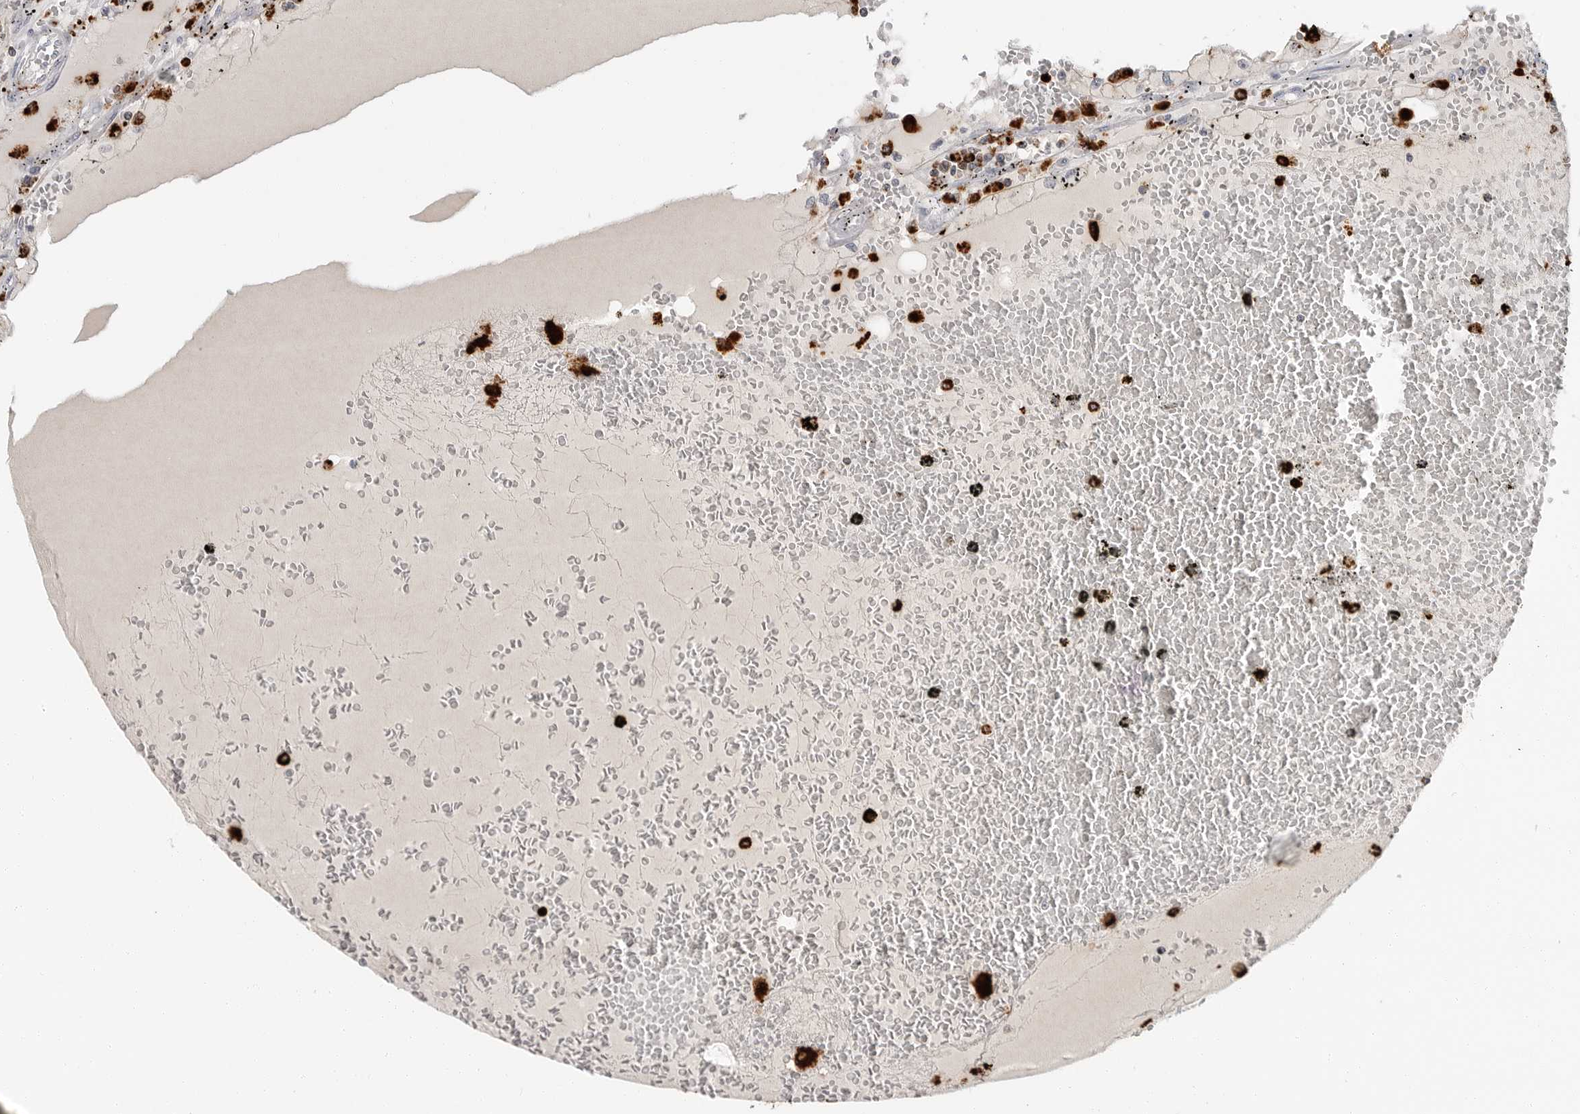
{"staining": {"intensity": "negative", "quantity": "none", "location": "none"}, "tissue": "renal cancer", "cell_type": "Tumor cells", "image_type": "cancer", "snomed": [{"axis": "morphology", "description": "Adenocarcinoma, NOS"}, {"axis": "topography", "description": "Kidney"}], "caption": "This is an immunohistochemistry (IHC) photomicrograph of human renal adenocarcinoma. There is no expression in tumor cells.", "gene": "IFI30", "patient": {"sex": "male", "age": 56}}